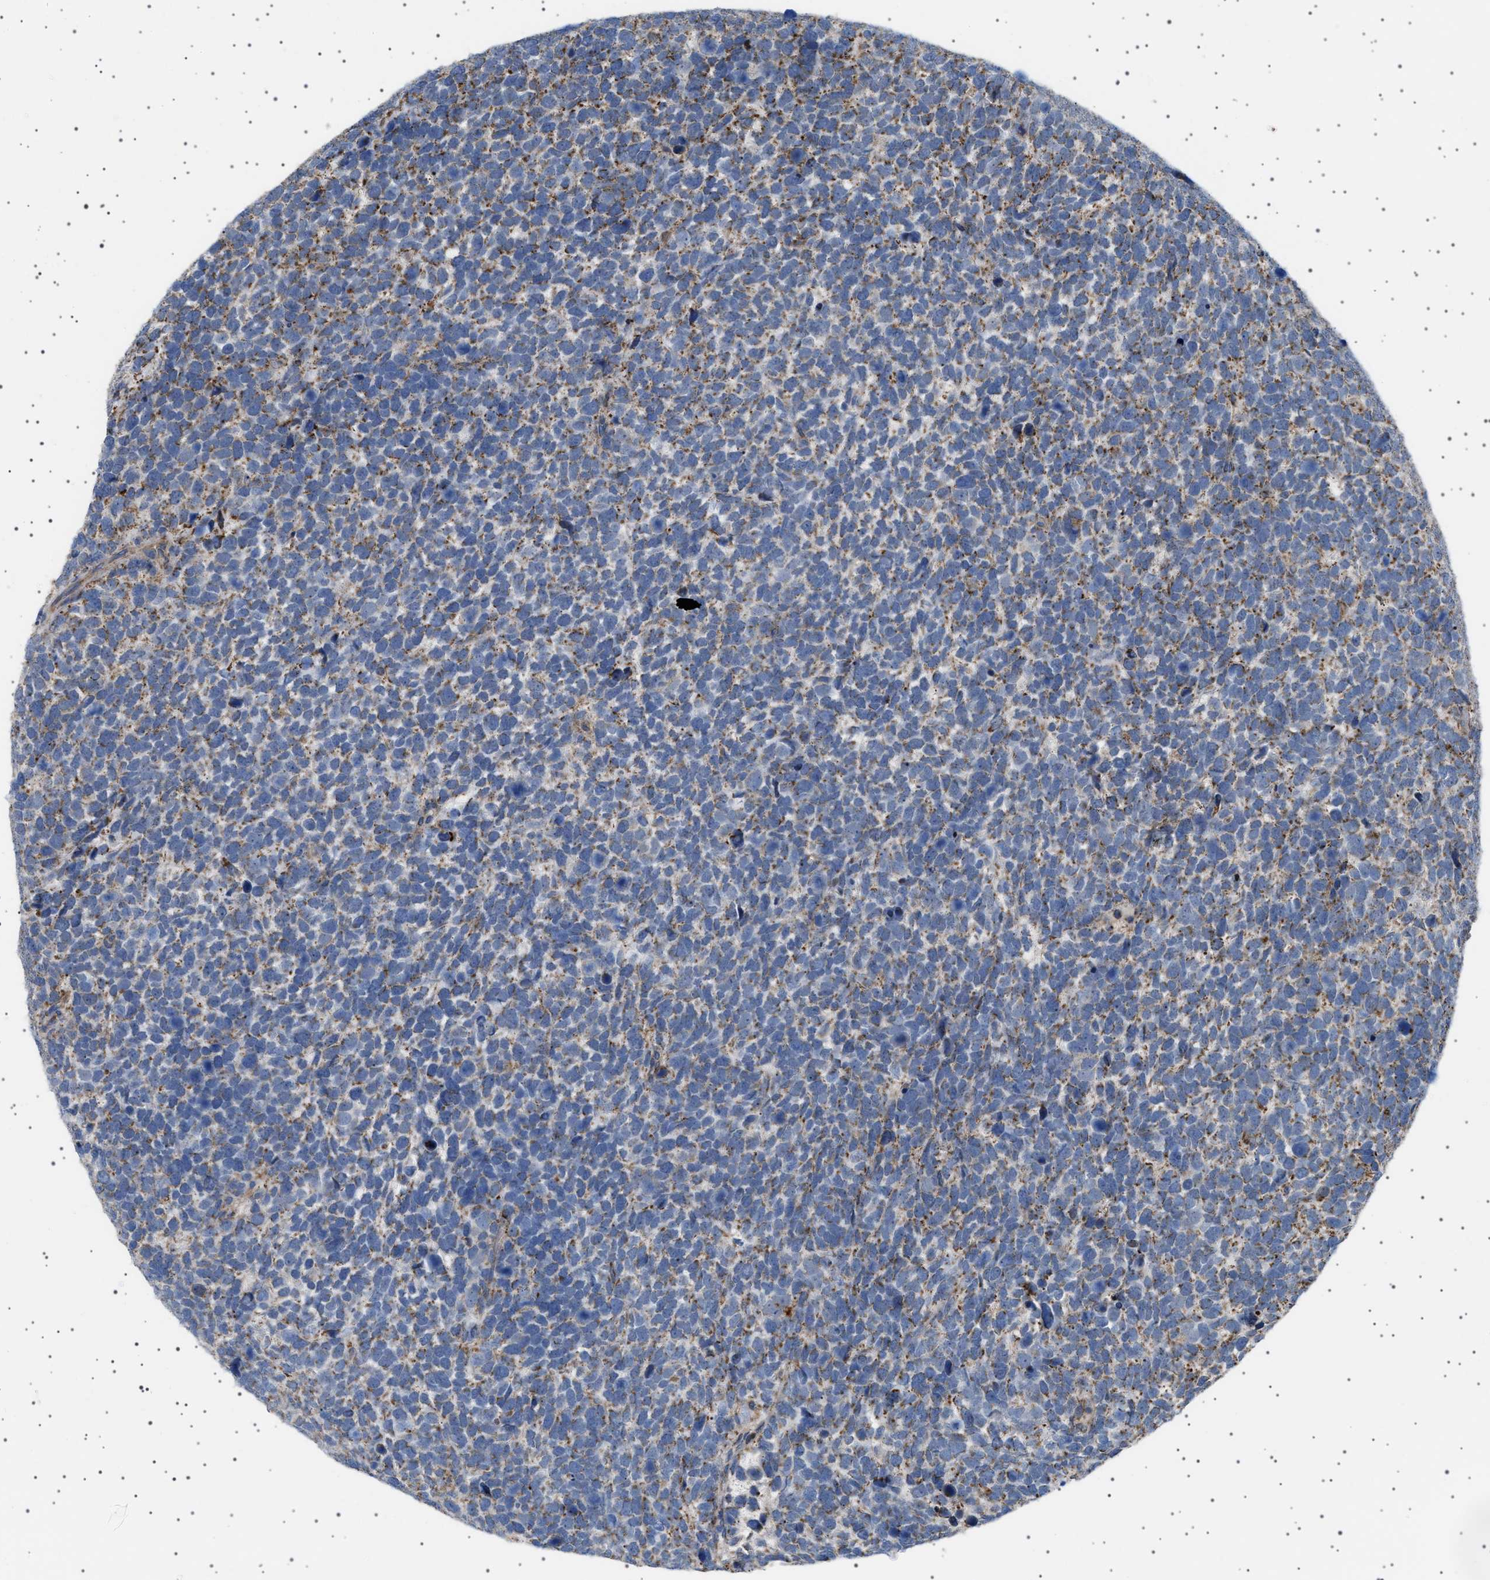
{"staining": {"intensity": "moderate", "quantity": "25%-75%", "location": "cytoplasmic/membranous"}, "tissue": "urothelial cancer", "cell_type": "Tumor cells", "image_type": "cancer", "snomed": [{"axis": "morphology", "description": "Urothelial carcinoma, High grade"}, {"axis": "topography", "description": "Urinary bladder"}], "caption": "IHC of urothelial cancer reveals medium levels of moderate cytoplasmic/membranous staining in about 25%-75% of tumor cells.", "gene": "UBXN8", "patient": {"sex": "female", "age": 82}}